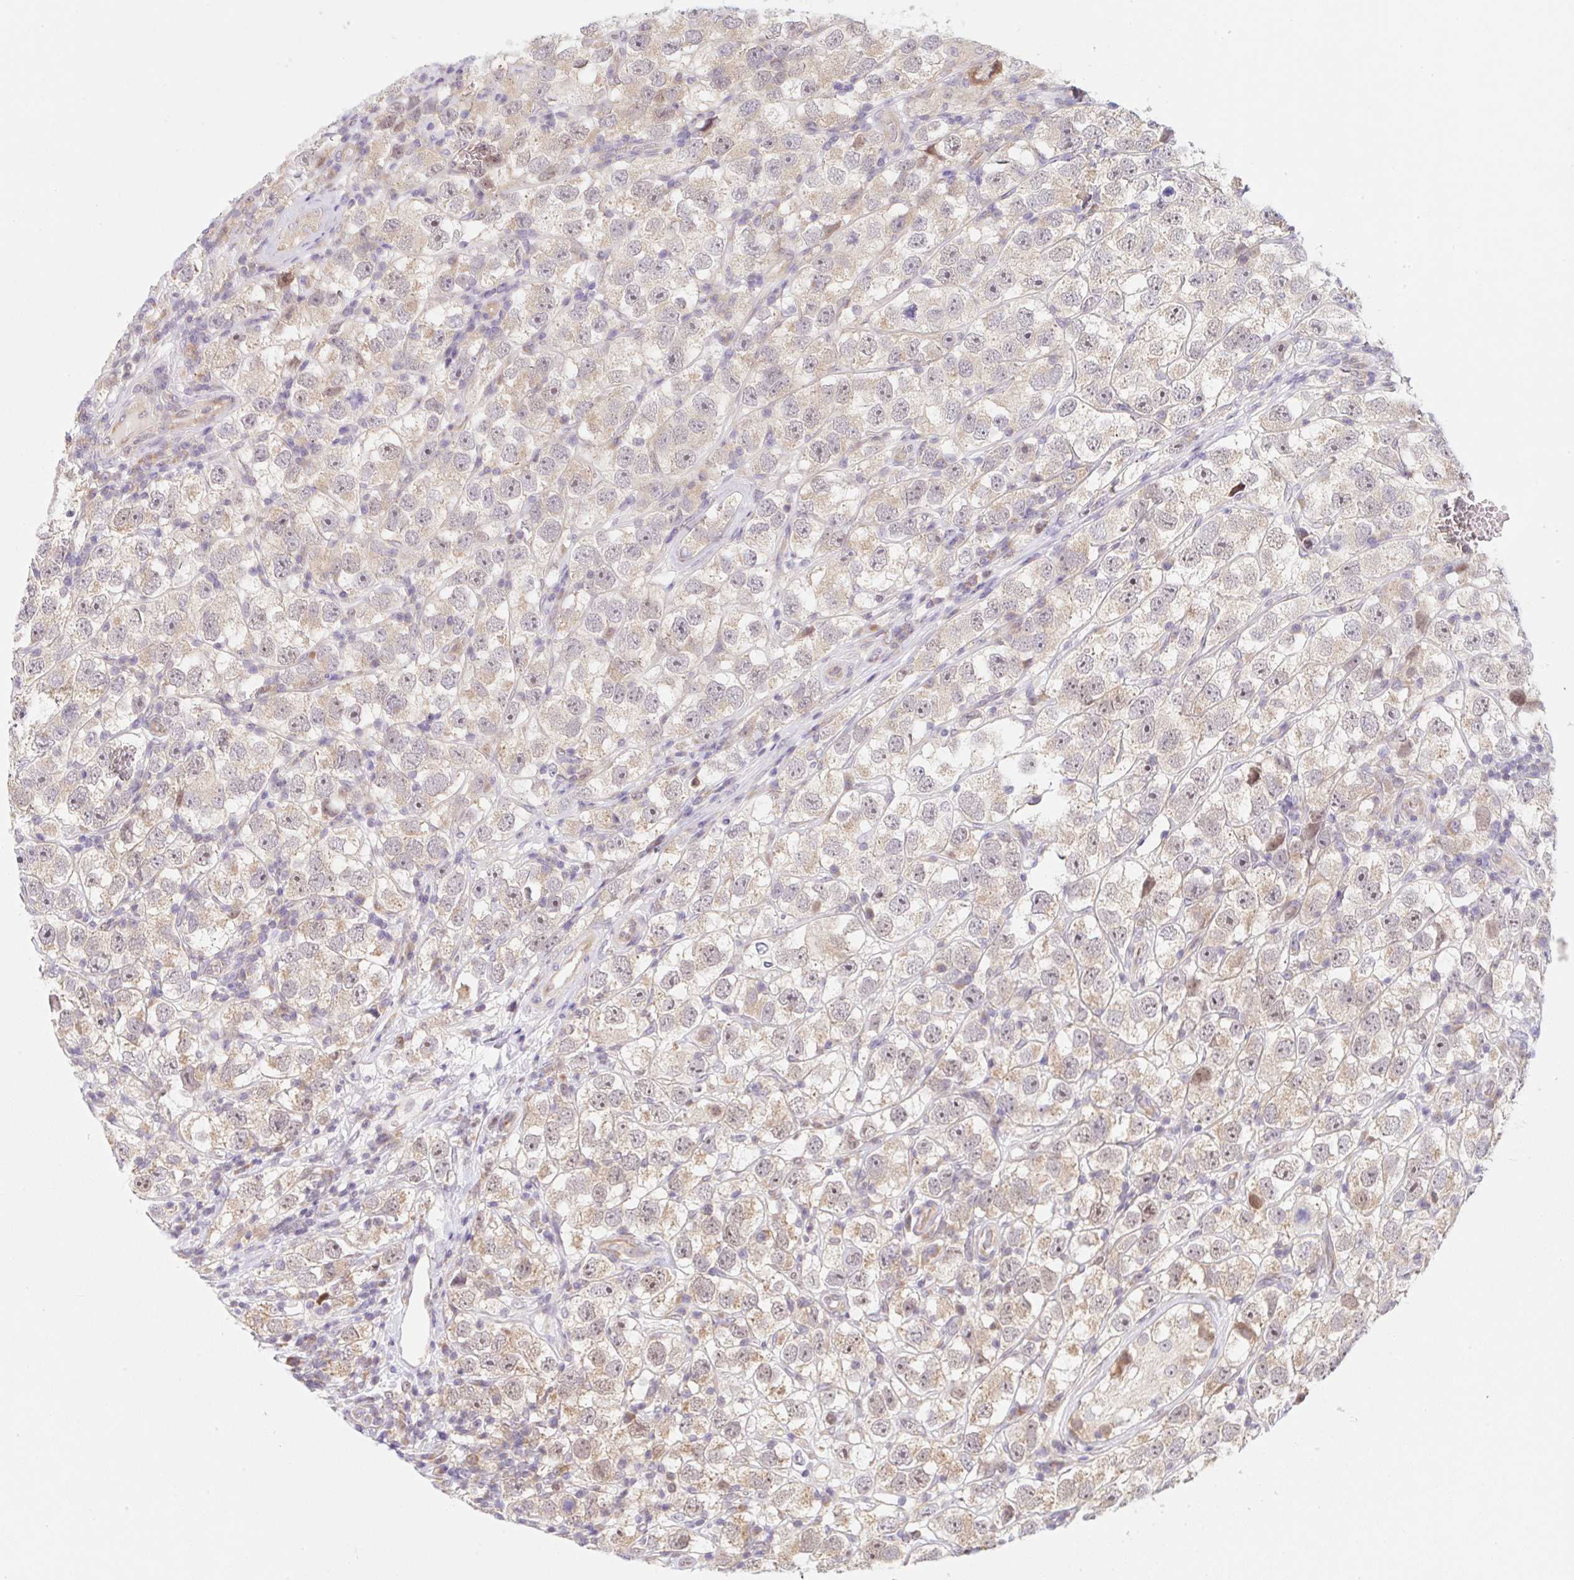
{"staining": {"intensity": "weak", "quantity": "25%-75%", "location": "cytoplasmic/membranous"}, "tissue": "testis cancer", "cell_type": "Tumor cells", "image_type": "cancer", "snomed": [{"axis": "morphology", "description": "Seminoma, NOS"}, {"axis": "topography", "description": "Testis"}], "caption": "Immunohistochemistry of human testis cancer (seminoma) shows low levels of weak cytoplasmic/membranous staining in approximately 25%-75% of tumor cells.", "gene": "TBPL2", "patient": {"sex": "male", "age": 26}}